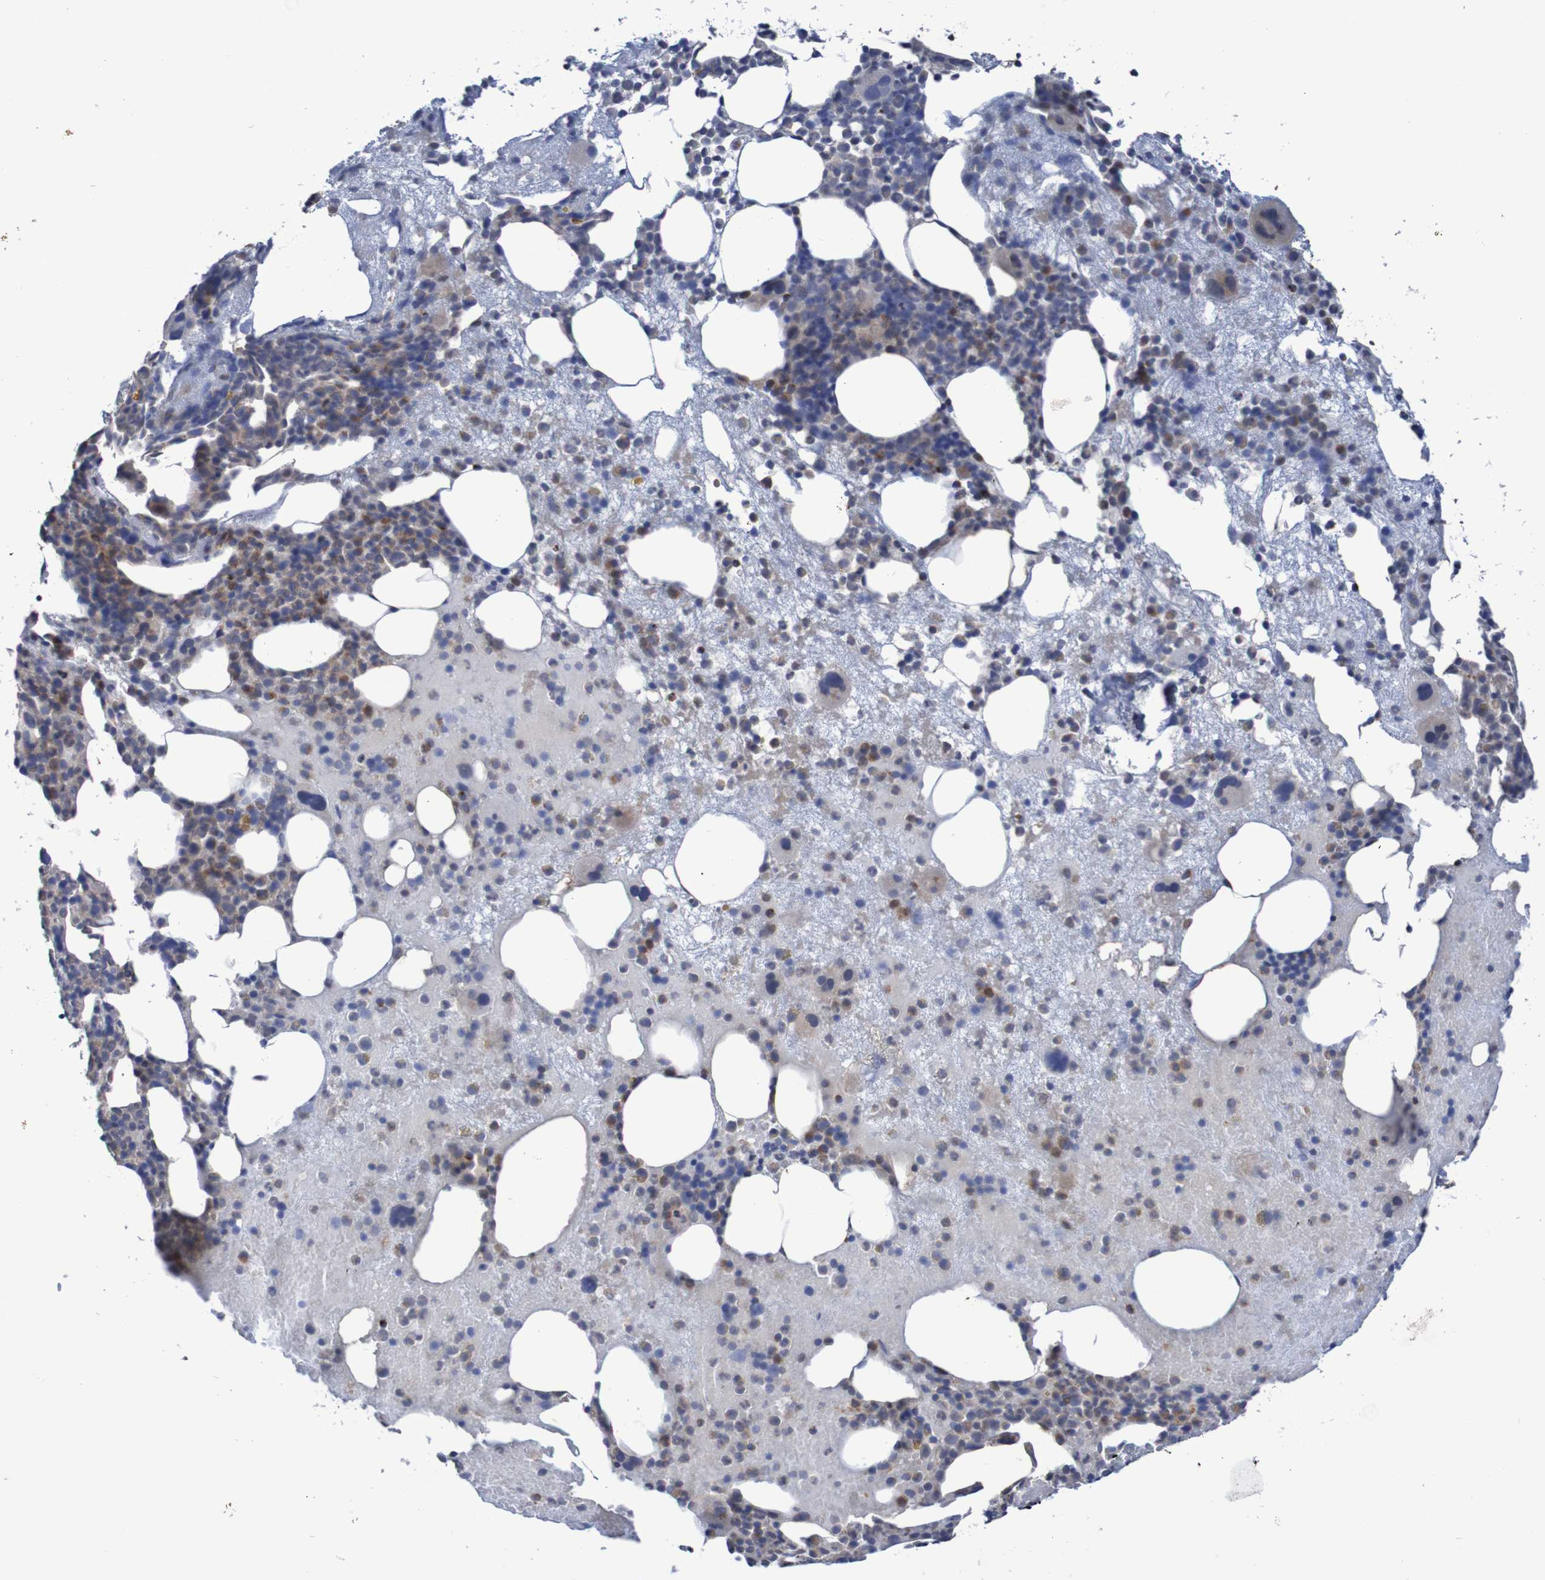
{"staining": {"intensity": "moderate", "quantity": "25%-75%", "location": "cytoplasmic/membranous"}, "tissue": "bone marrow", "cell_type": "Hematopoietic cells", "image_type": "normal", "snomed": [{"axis": "morphology", "description": "Normal tissue, NOS"}, {"axis": "morphology", "description": "Inflammation, NOS"}, {"axis": "topography", "description": "Bone marrow"}], "caption": "Immunohistochemistry staining of unremarkable bone marrow, which exhibits medium levels of moderate cytoplasmic/membranous positivity in about 25%-75% of hematopoietic cells indicating moderate cytoplasmic/membranous protein positivity. The staining was performed using DAB (brown) for protein detection and nuclei were counterstained in hematoxylin (blue).", "gene": "C3orf18", "patient": {"sex": "male", "age": 43}}